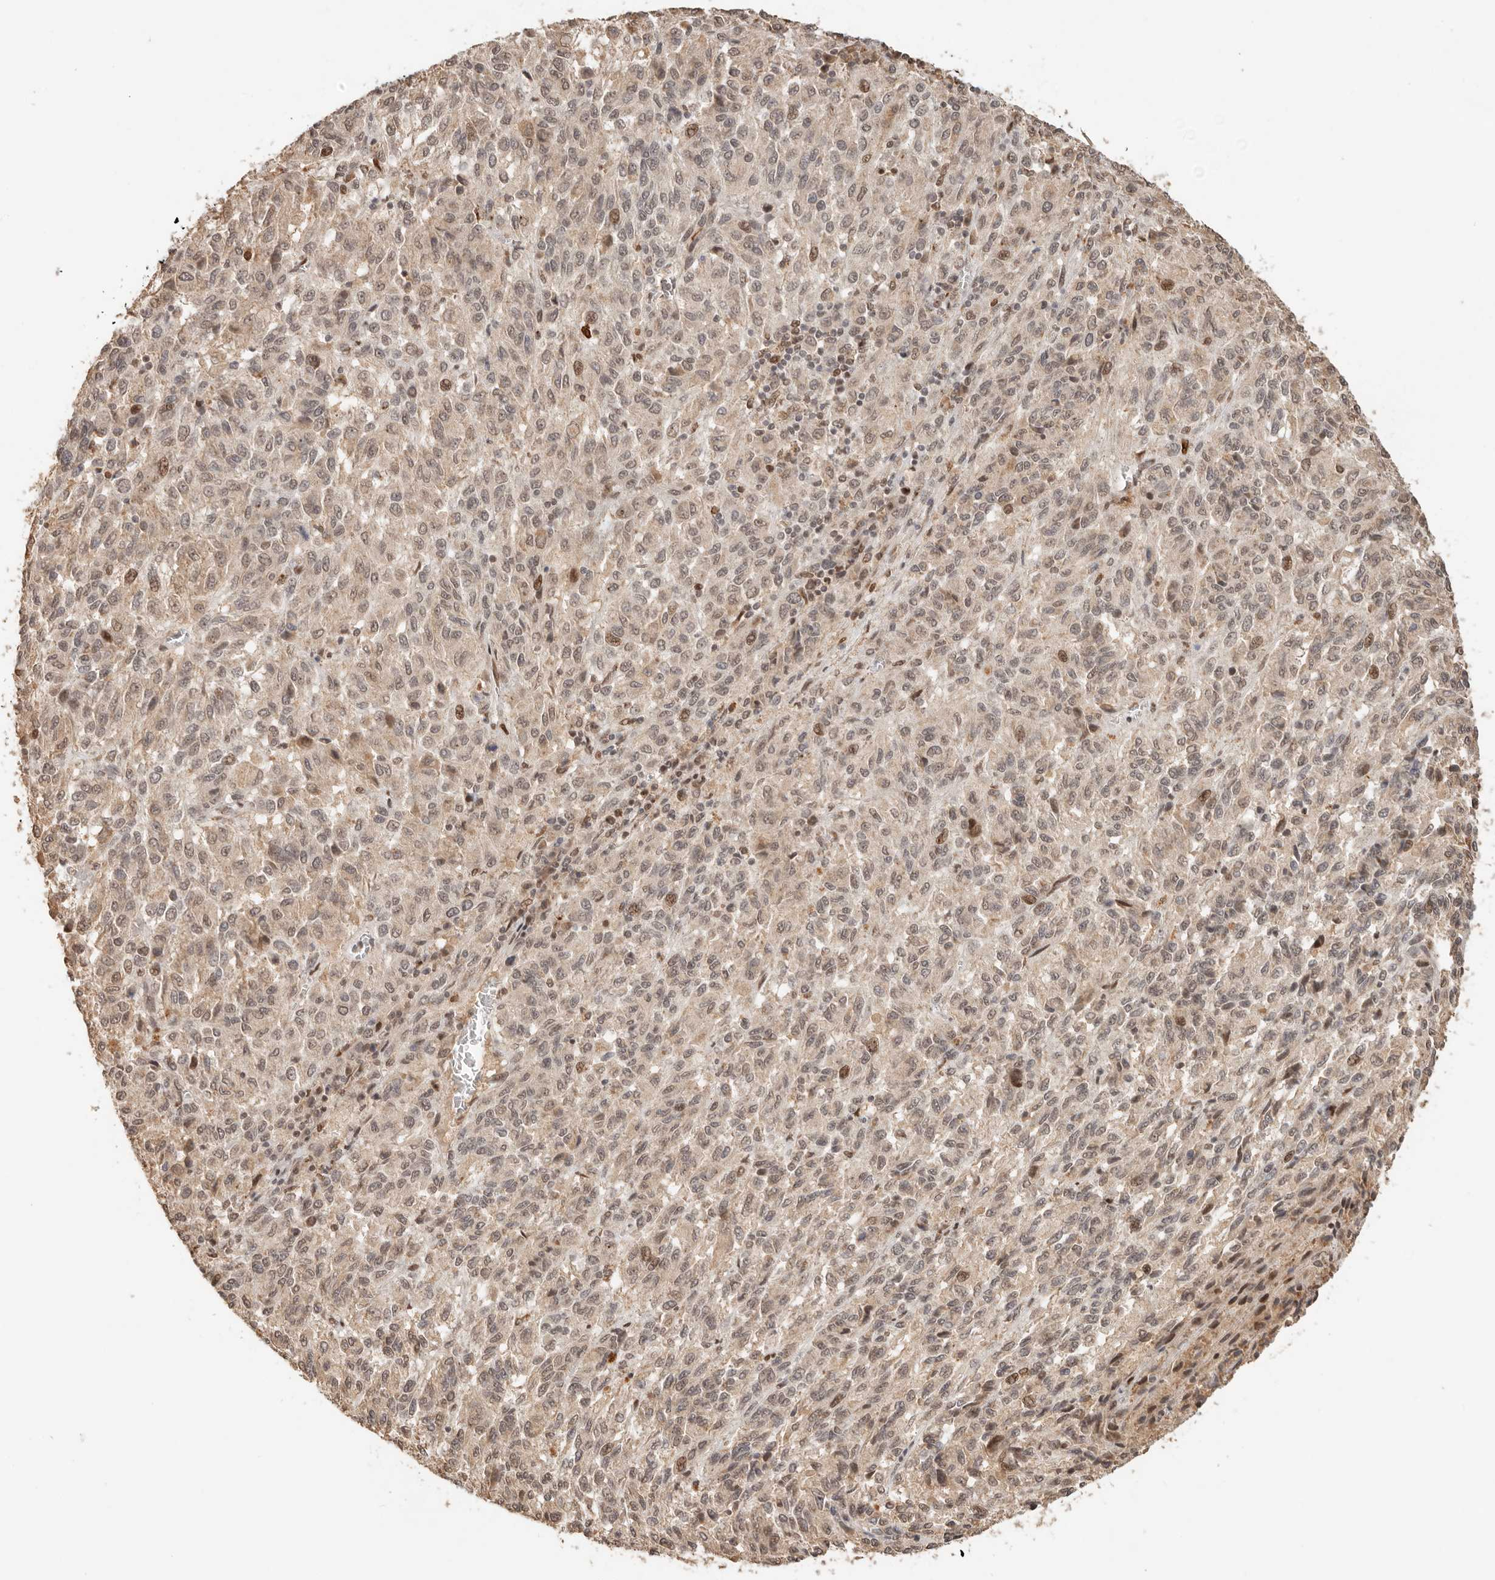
{"staining": {"intensity": "weak", "quantity": "25%-75%", "location": "nuclear"}, "tissue": "melanoma", "cell_type": "Tumor cells", "image_type": "cancer", "snomed": [{"axis": "morphology", "description": "Malignant melanoma, Metastatic site"}, {"axis": "topography", "description": "Lung"}], "caption": "This photomicrograph exhibits immunohistochemistry staining of human melanoma, with low weak nuclear expression in approximately 25%-75% of tumor cells.", "gene": "NPAS2", "patient": {"sex": "male", "age": 64}}